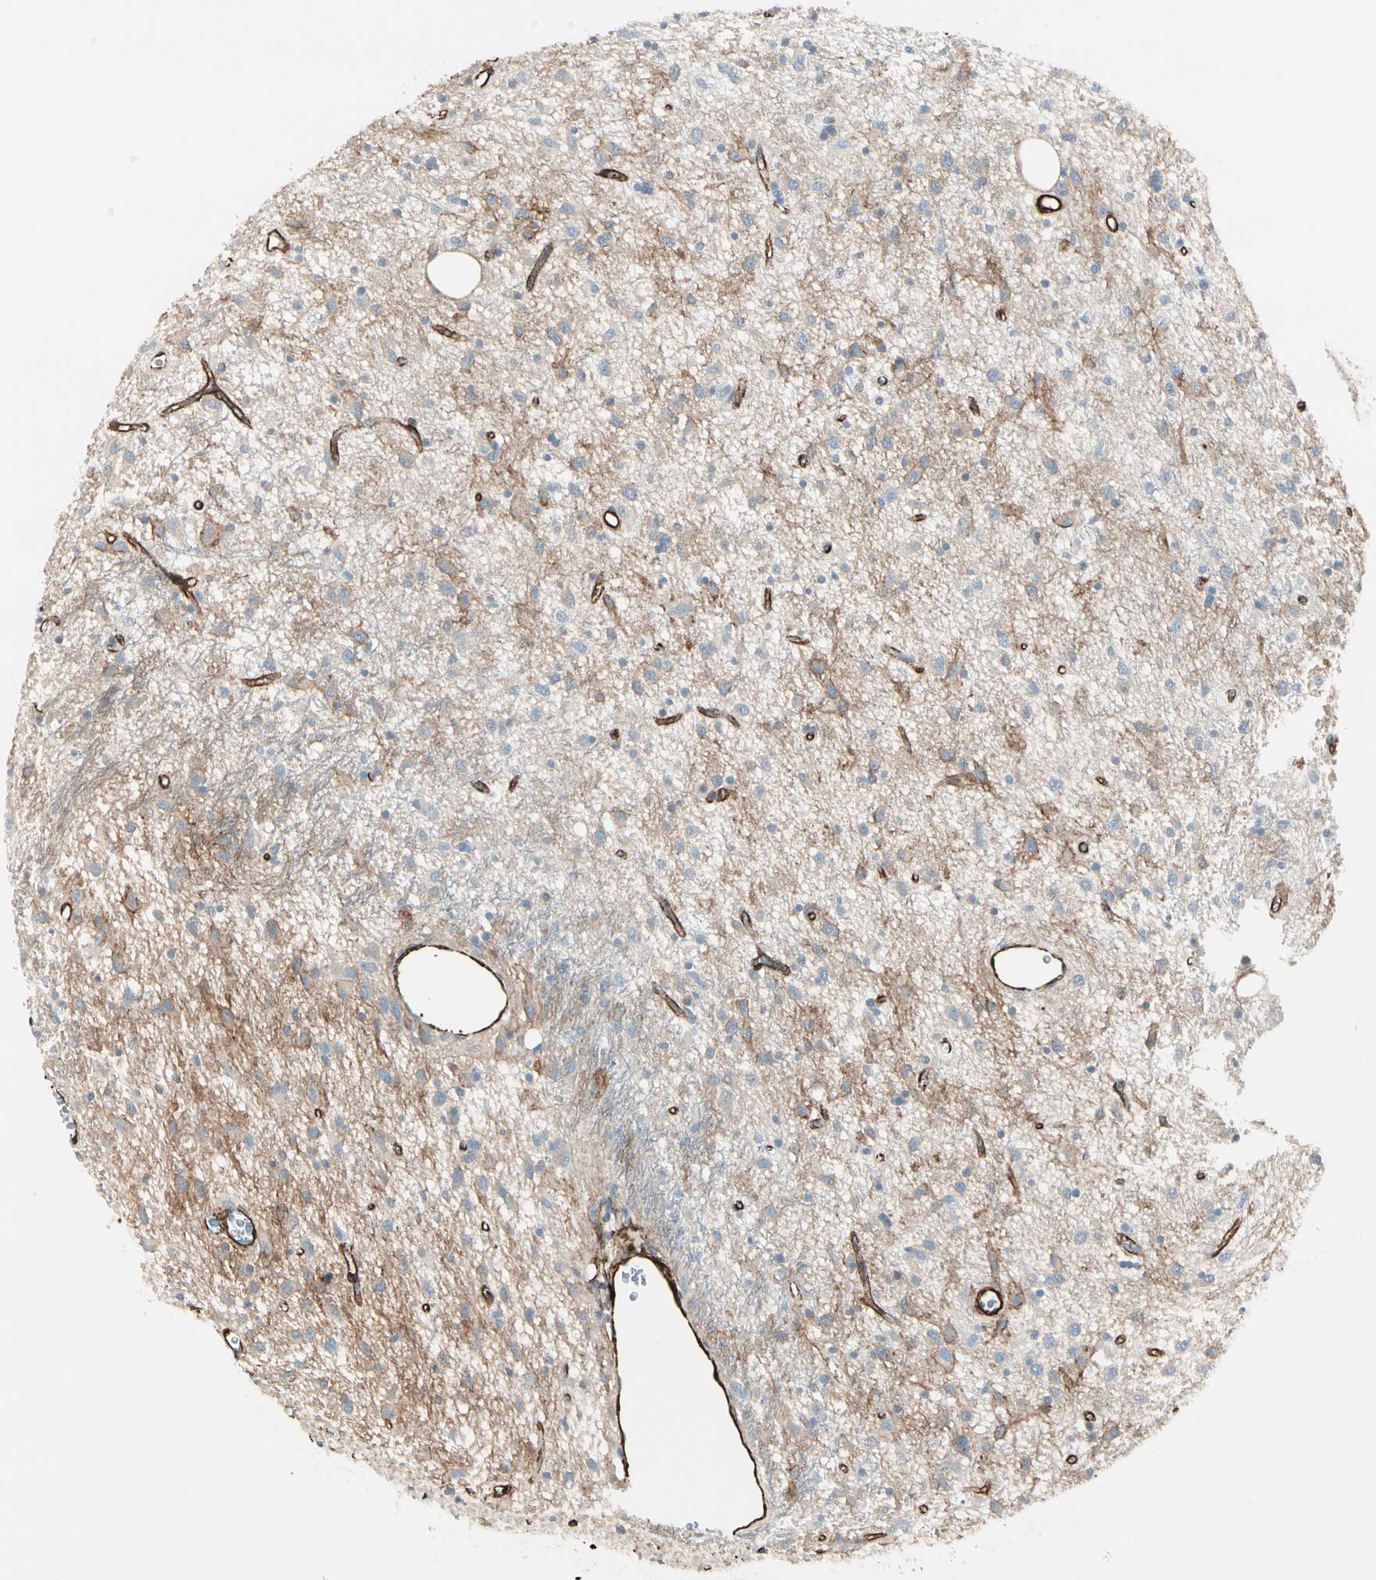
{"staining": {"intensity": "weak", "quantity": "25%-75%", "location": "cytoplasmic/membranous"}, "tissue": "glioma", "cell_type": "Tumor cells", "image_type": "cancer", "snomed": [{"axis": "morphology", "description": "Glioma, malignant, Low grade"}, {"axis": "topography", "description": "Brain"}], "caption": "Glioma stained with immunohistochemistry demonstrates weak cytoplasmic/membranous positivity in about 25%-75% of tumor cells.", "gene": "CALD1", "patient": {"sex": "male", "age": 77}}